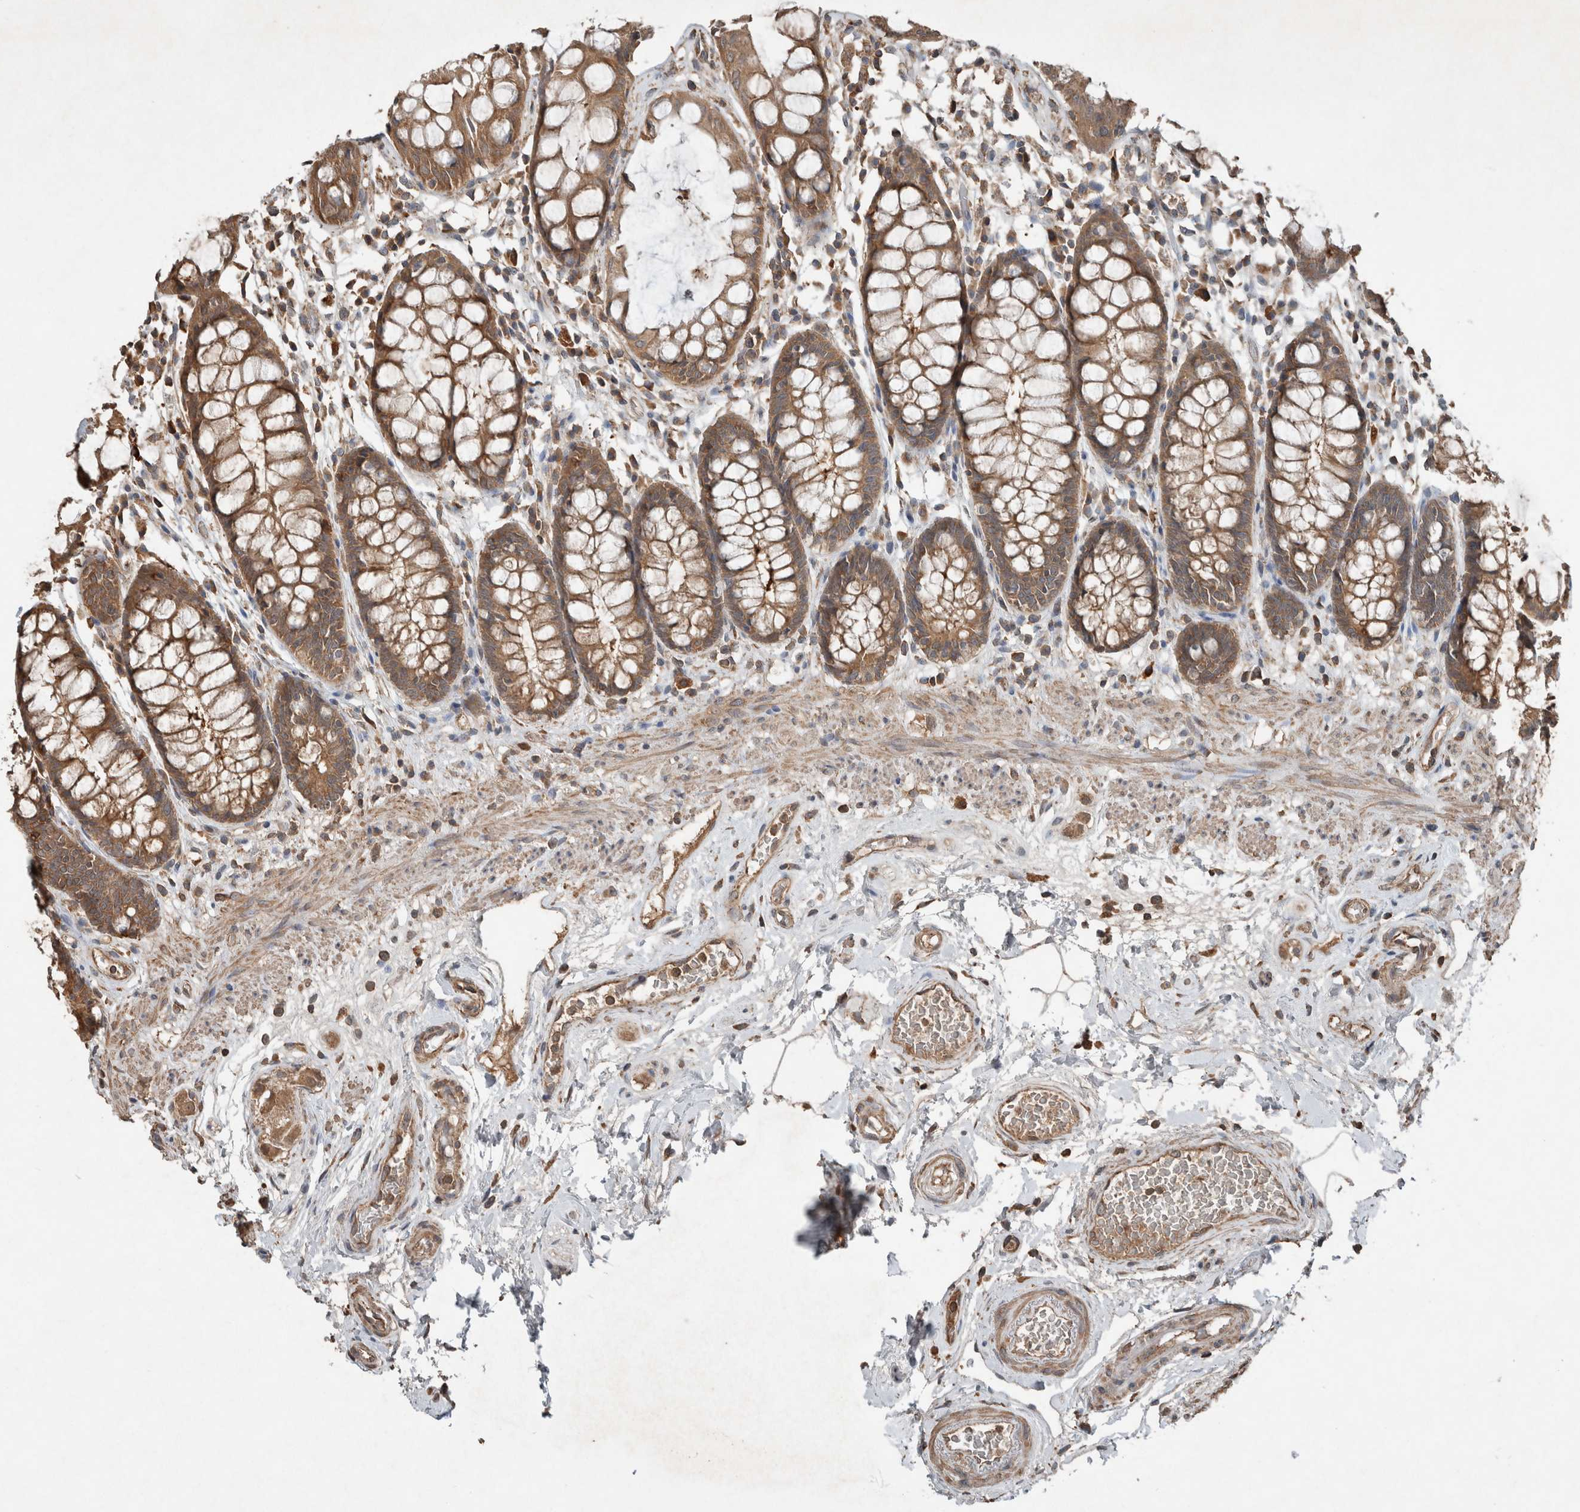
{"staining": {"intensity": "moderate", "quantity": ">75%", "location": "cytoplasmic/membranous"}, "tissue": "rectum", "cell_type": "Glandular cells", "image_type": "normal", "snomed": [{"axis": "morphology", "description": "Normal tissue, NOS"}, {"axis": "topography", "description": "Rectum"}], "caption": "Rectum stained with DAB immunohistochemistry displays medium levels of moderate cytoplasmic/membranous expression in about >75% of glandular cells.", "gene": "KLK14", "patient": {"sex": "male", "age": 64}}